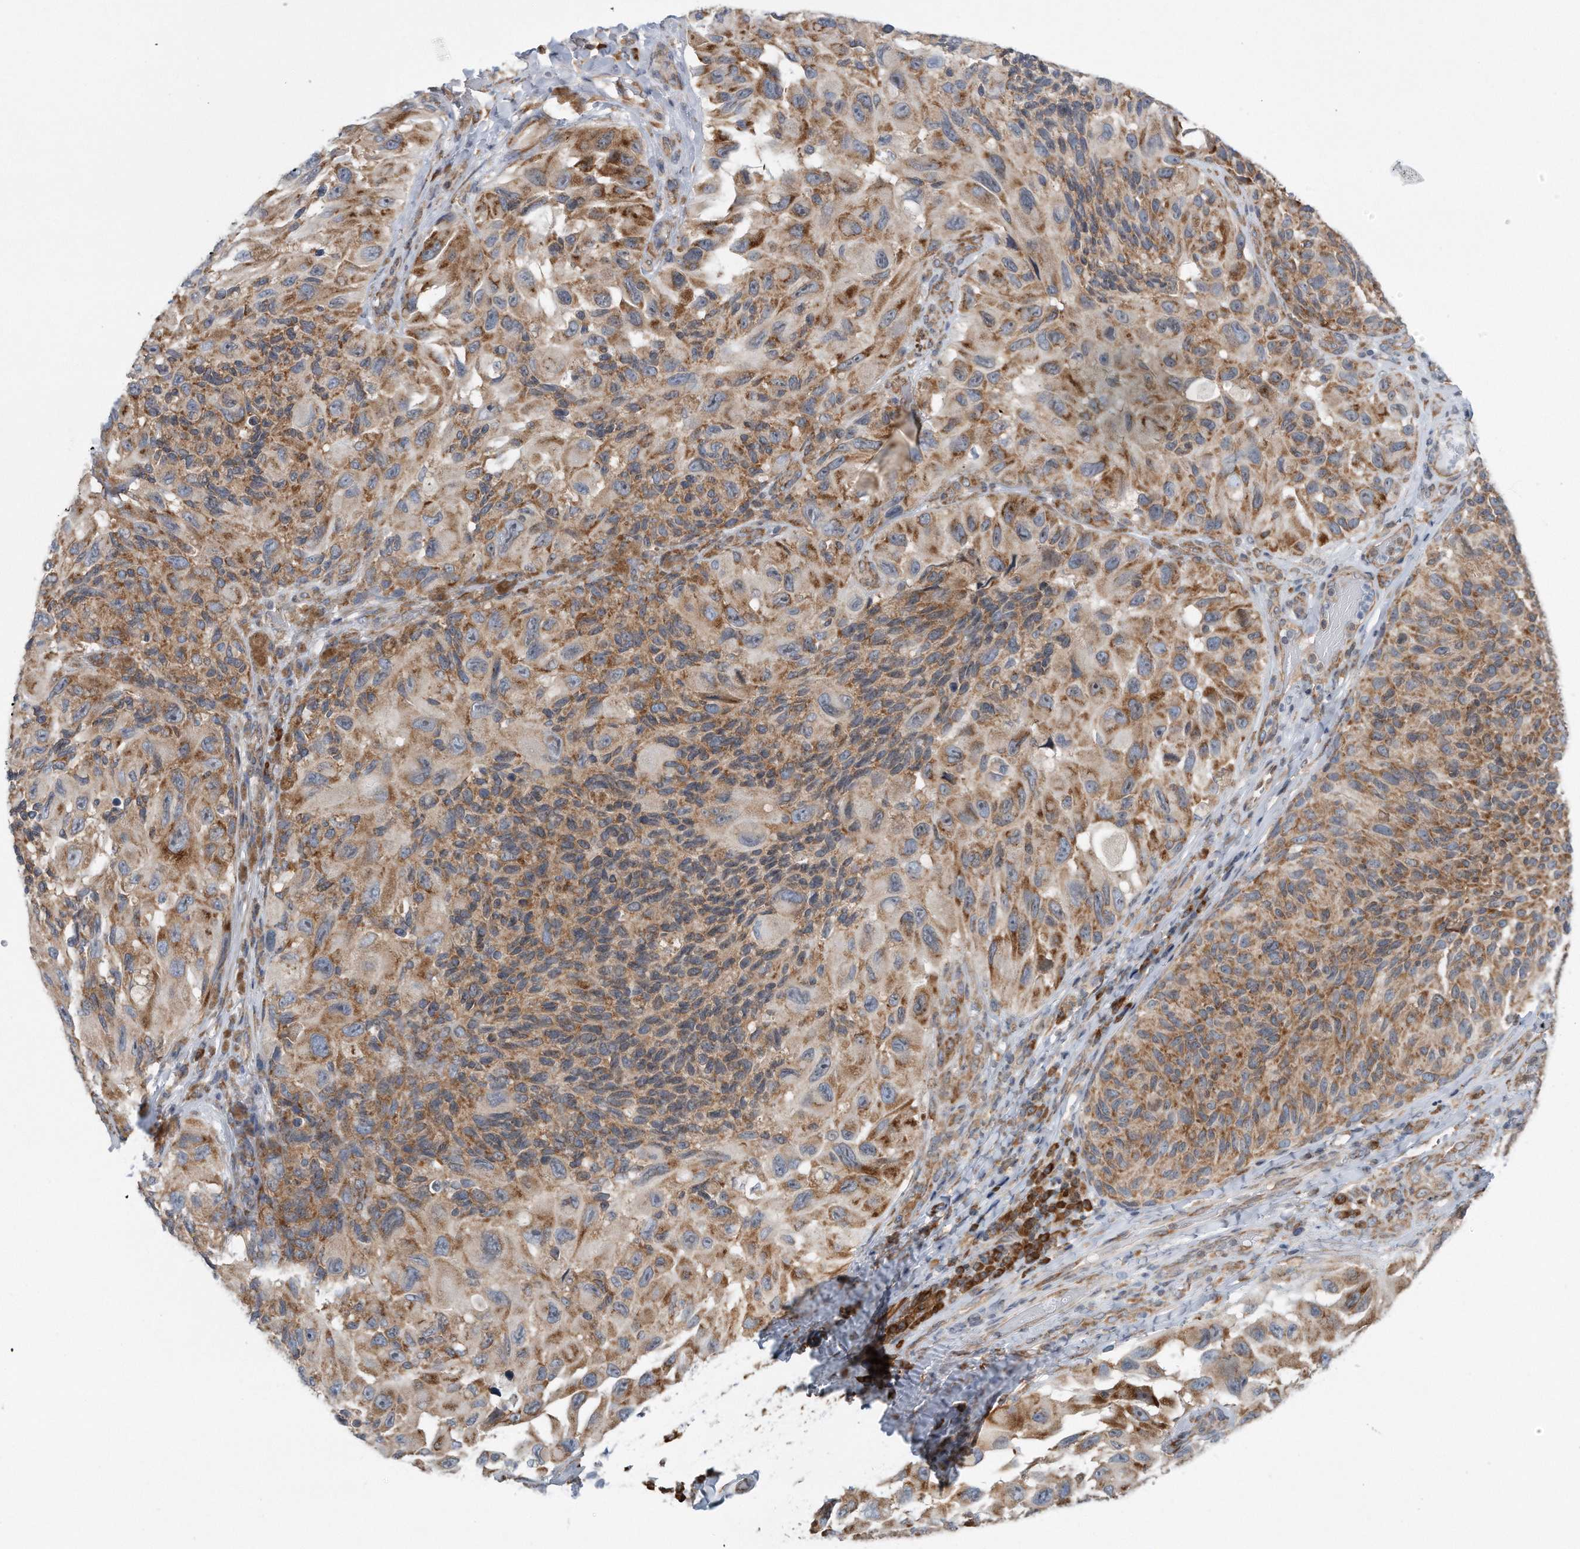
{"staining": {"intensity": "moderate", "quantity": ">75%", "location": "cytoplasmic/membranous"}, "tissue": "melanoma", "cell_type": "Tumor cells", "image_type": "cancer", "snomed": [{"axis": "morphology", "description": "Malignant melanoma, NOS"}, {"axis": "topography", "description": "Skin"}], "caption": "Malignant melanoma was stained to show a protein in brown. There is medium levels of moderate cytoplasmic/membranous positivity in approximately >75% of tumor cells.", "gene": "RPL26L1", "patient": {"sex": "female", "age": 73}}